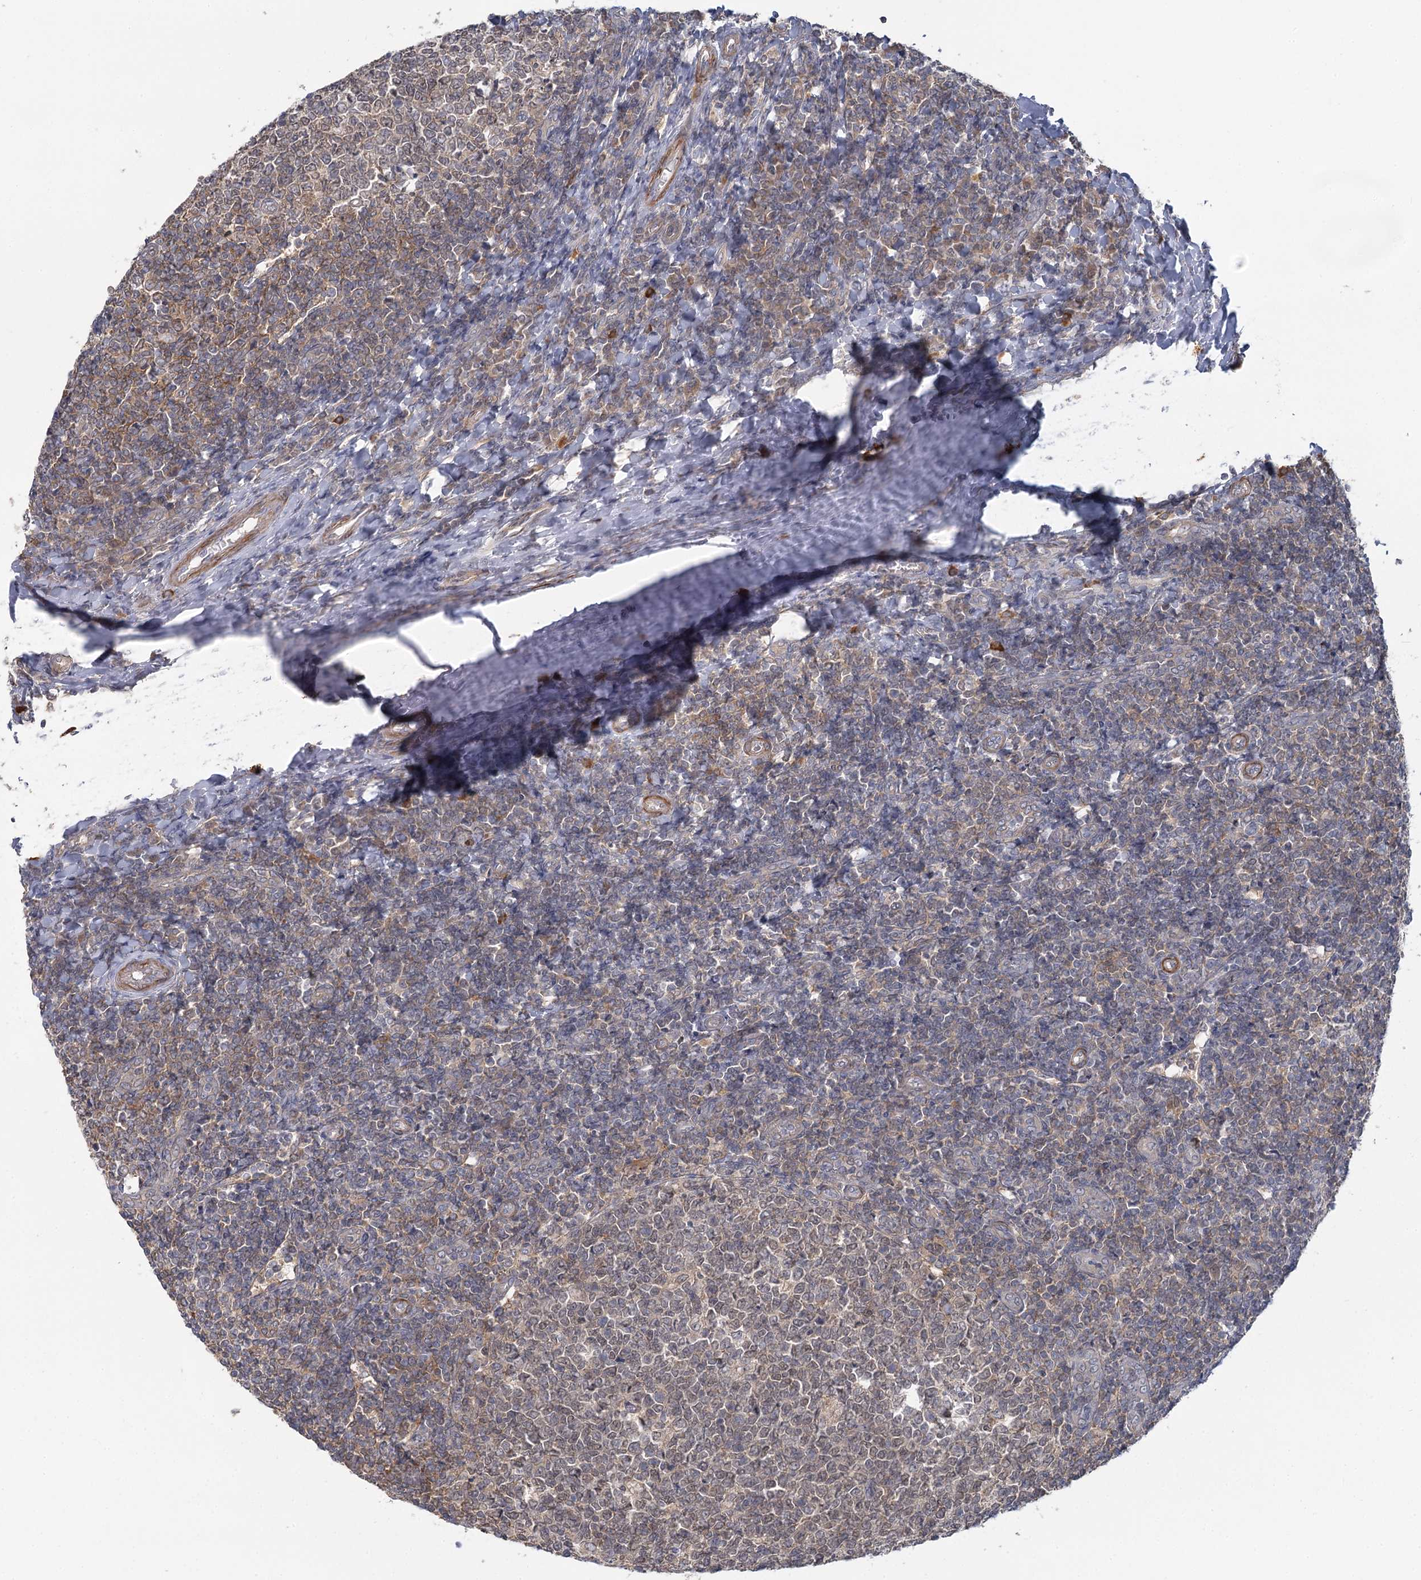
{"staining": {"intensity": "moderate", "quantity": "25%-75%", "location": "cytoplasmic/membranous"}, "tissue": "tonsil", "cell_type": "Germinal center cells", "image_type": "normal", "snomed": [{"axis": "morphology", "description": "Normal tissue, NOS"}, {"axis": "topography", "description": "Tonsil"}], "caption": "The immunohistochemical stain labels moderate cytoplasmic/membranous staining in germinal center cells of normal tonsil. Nuclei are stained in blue.", "gene": "USP11", "patient": {"sex": "female", "age": 19}}